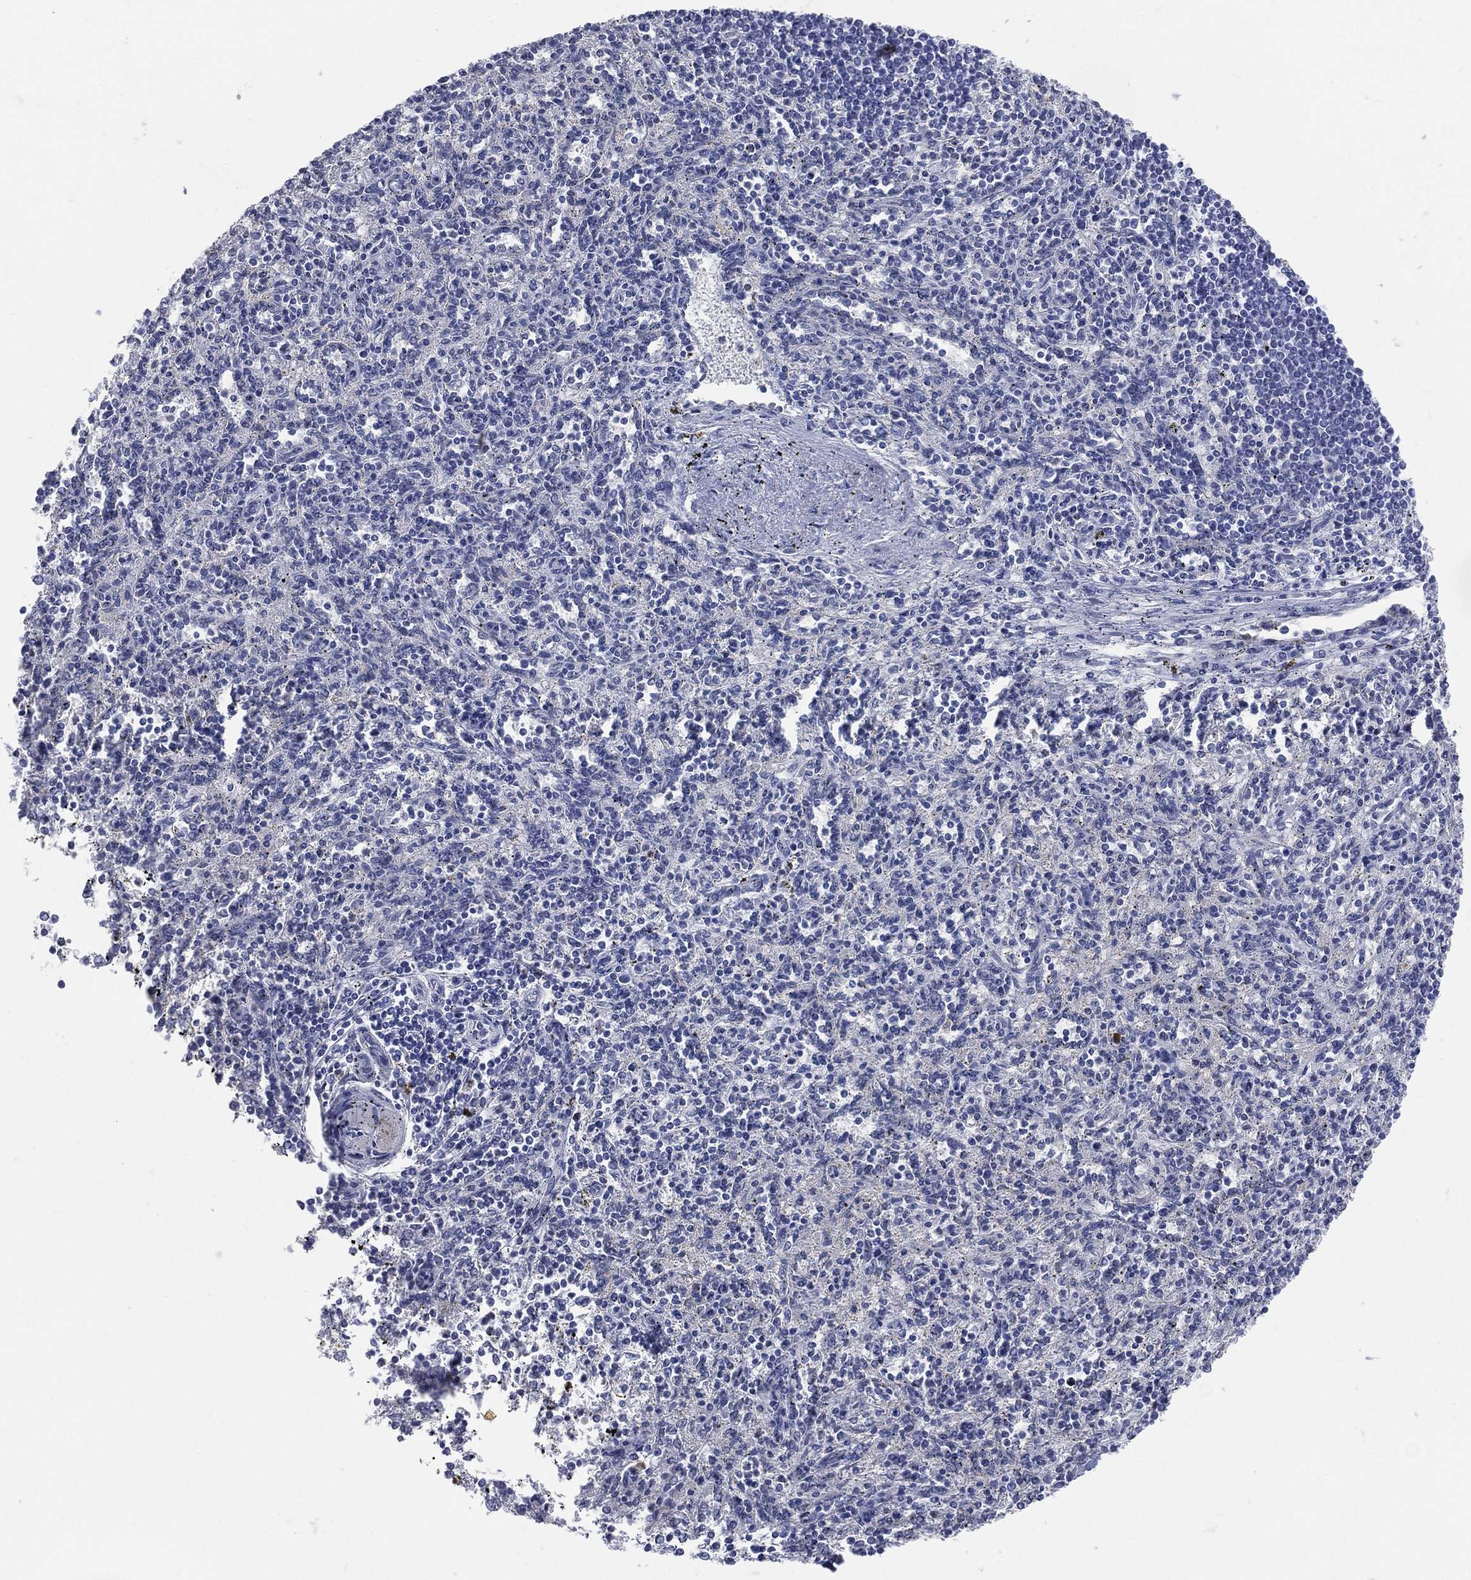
{"staining": {"intensity": "negative", "quantity": "none", "location": "none"}, "tissue": "spleen", "cell_type": "Cells in red pulp", "image_type": "normal", "snomed": [{"axis": "morphology", "description": "Normal tissue, NOS"}, {"axis": "topography", "description": "Spleen"}], "caption": "Spleen stained for a protein using immunohistochemistry shows no expression cells in red pulp.", "gene": "AKAP3", "patient": {"sex": "male", "age": 69}}